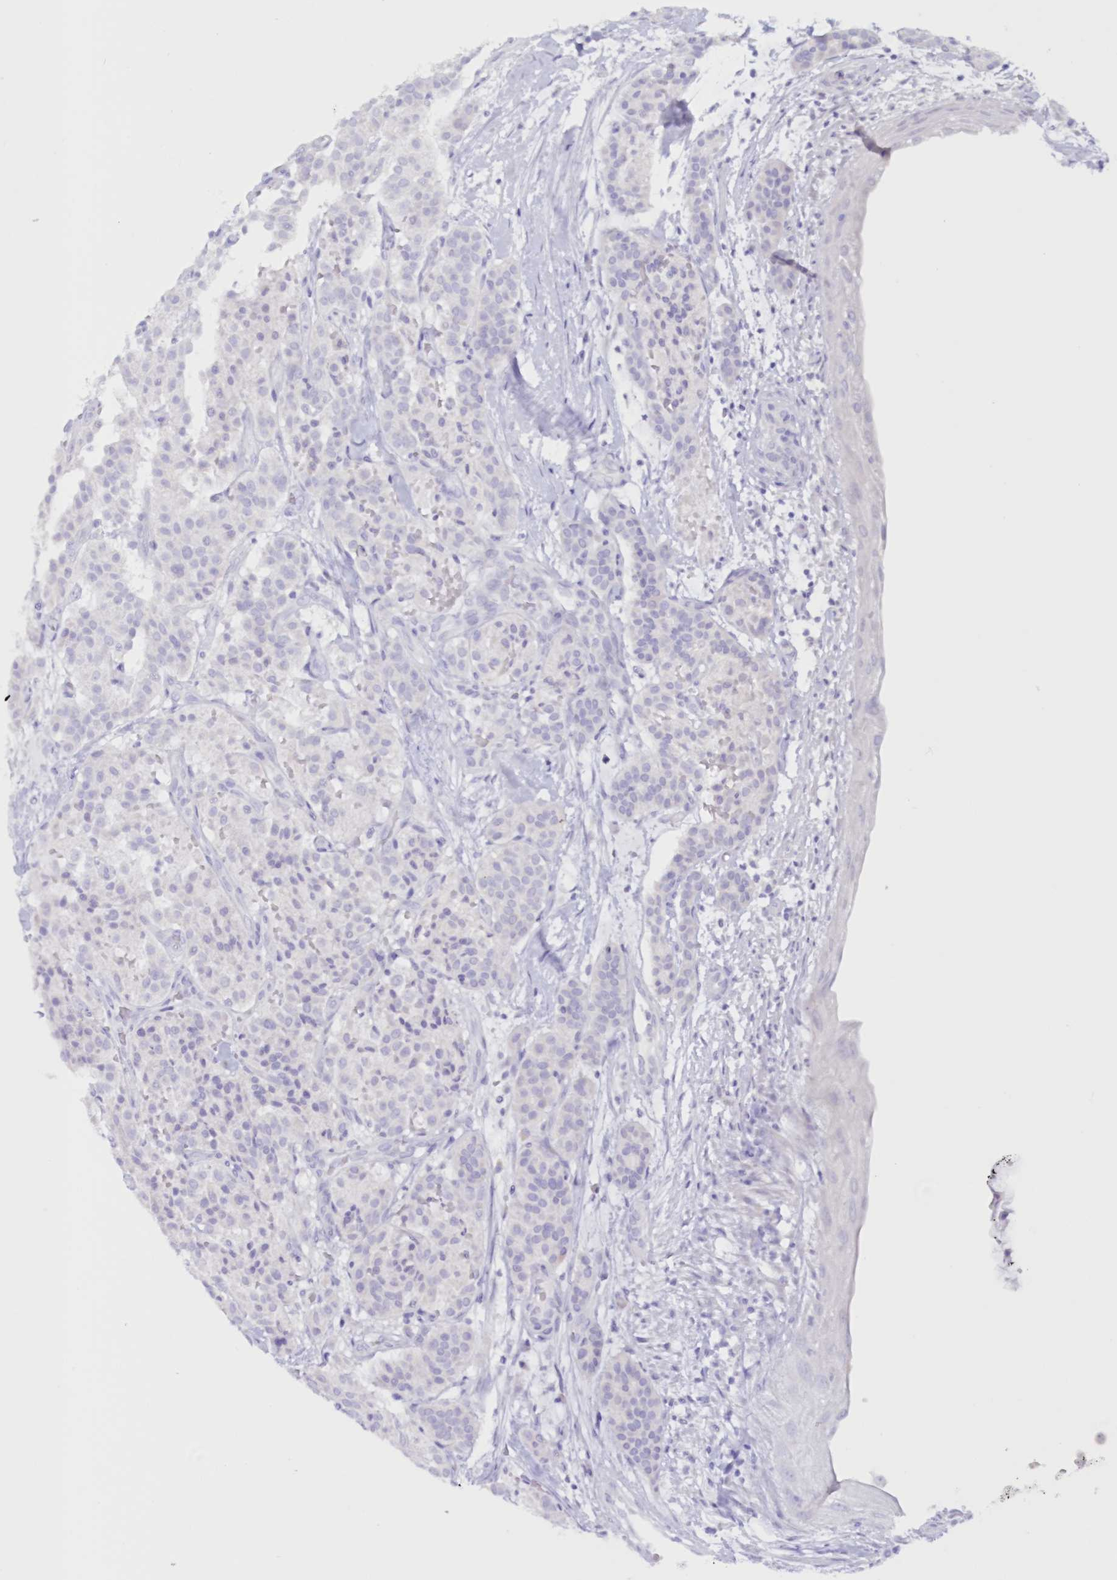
{"staining": {"intensity": "negative", "quantity": "none", "location": "none"}, "tissue": "carcinoid", "cell_type": "Tumor cells", "image_type": "cancer", "snomed": [{"axis": "morphology", "description": "Carcinoid, malignant, NOS"}, {"axis": "topography", "description": "Lung"}], "caption": "Carcinoid was stained to show a protein in brown. There is no significant positivity in tumor cells. Nuclei are stained in blue.", "gene": "CYP3A4", "patient": {"sex": "male", "age": 30}}